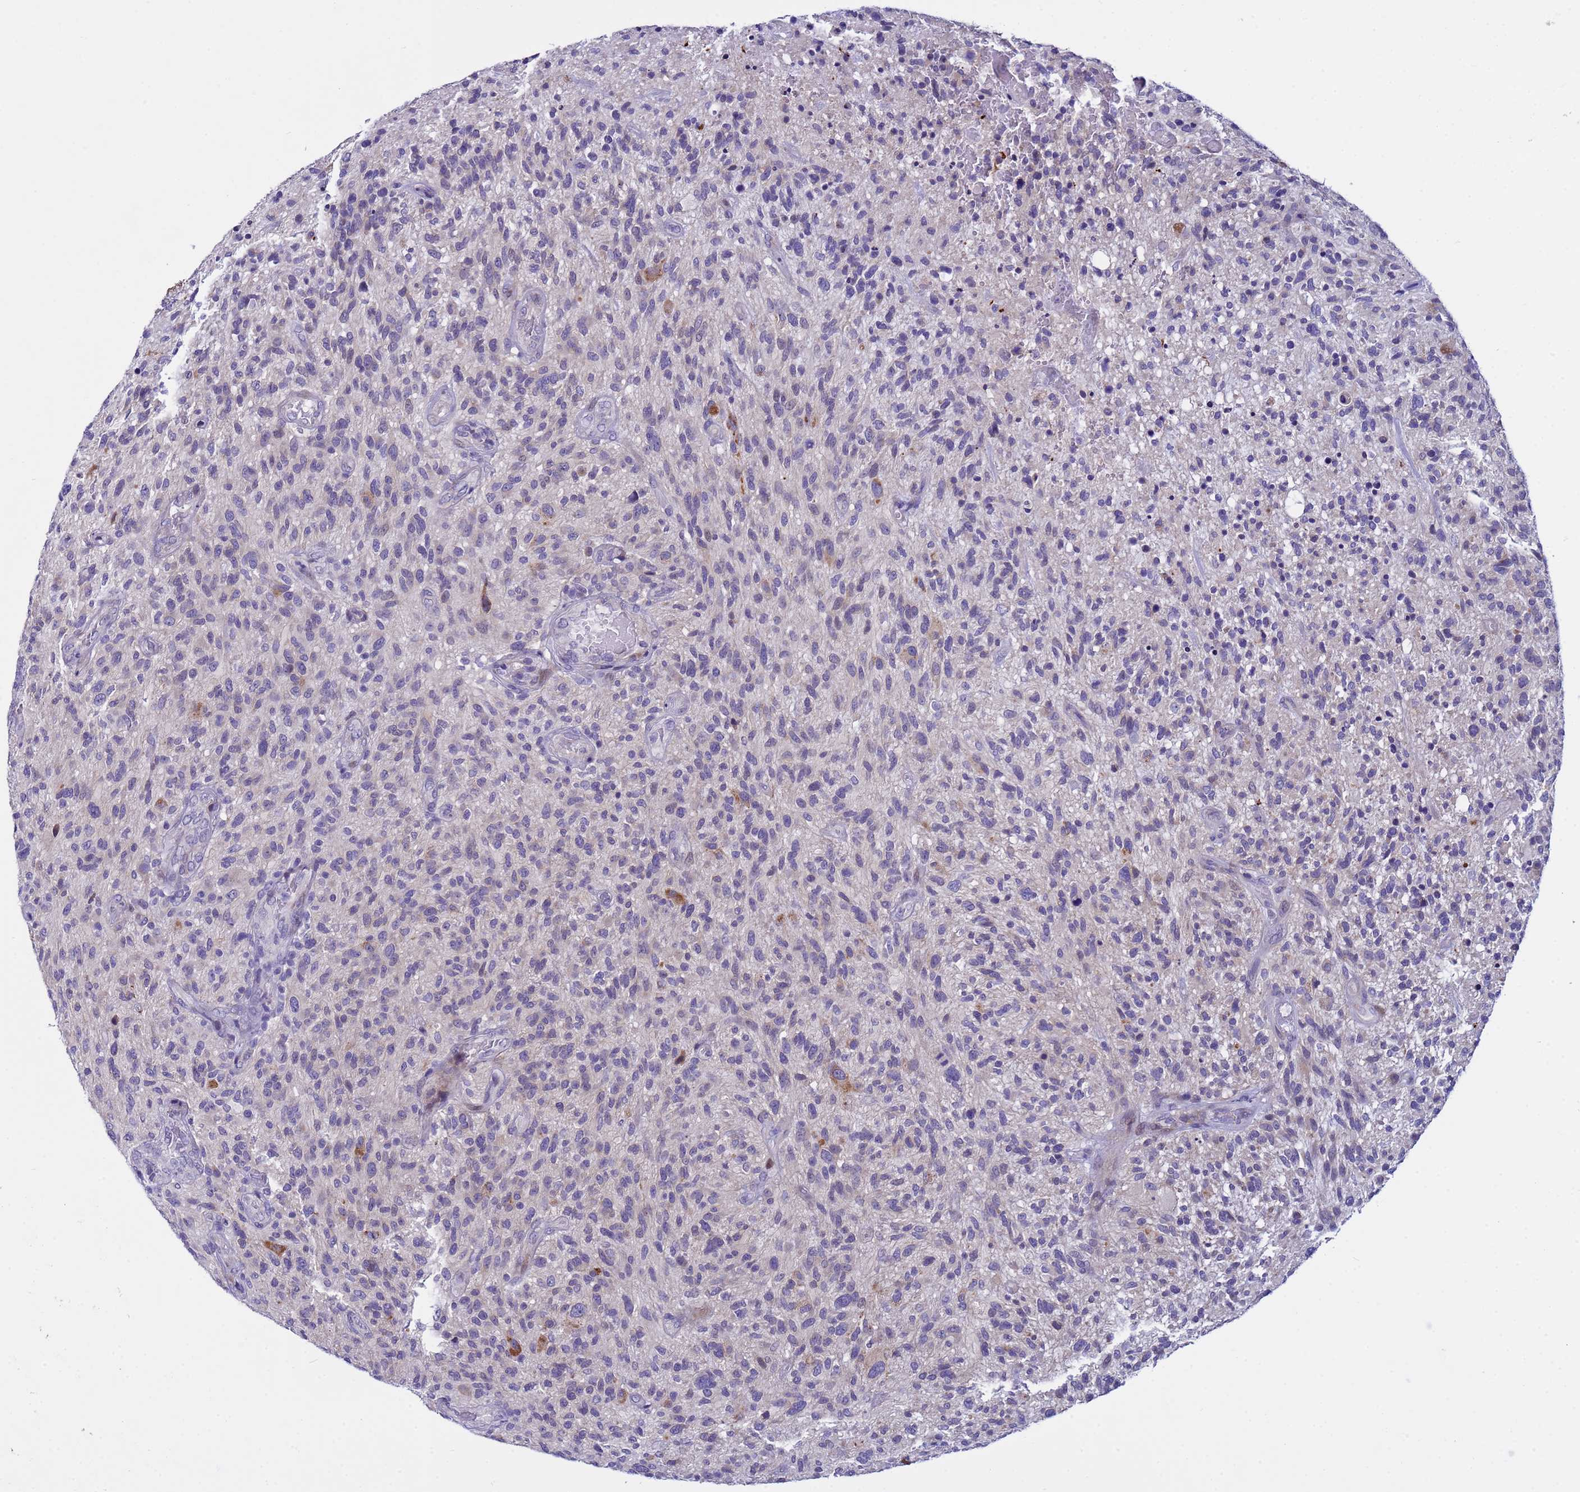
{"staining": {"intensity": "moderate", "quantity": "<25%", "location": "cytoplasmic/membranous"}, "tissue": "glioma", "cell_type": "Tumor cells", "image_type": "cancer", "snomed": [{"axis": "morphology", "description": "Glioma, malignant, High grade"}, {"axis": "topography", "description": "Brain"}], "caption": "Tumor cells show moderate cytoplasmic/membranous positivity in about <25% of cells in glioma. The protein is shown in brown color, while the nuclei are stained blue.", "gene": "IGSF11", "patient": {"sex": "male", "age": 47}}